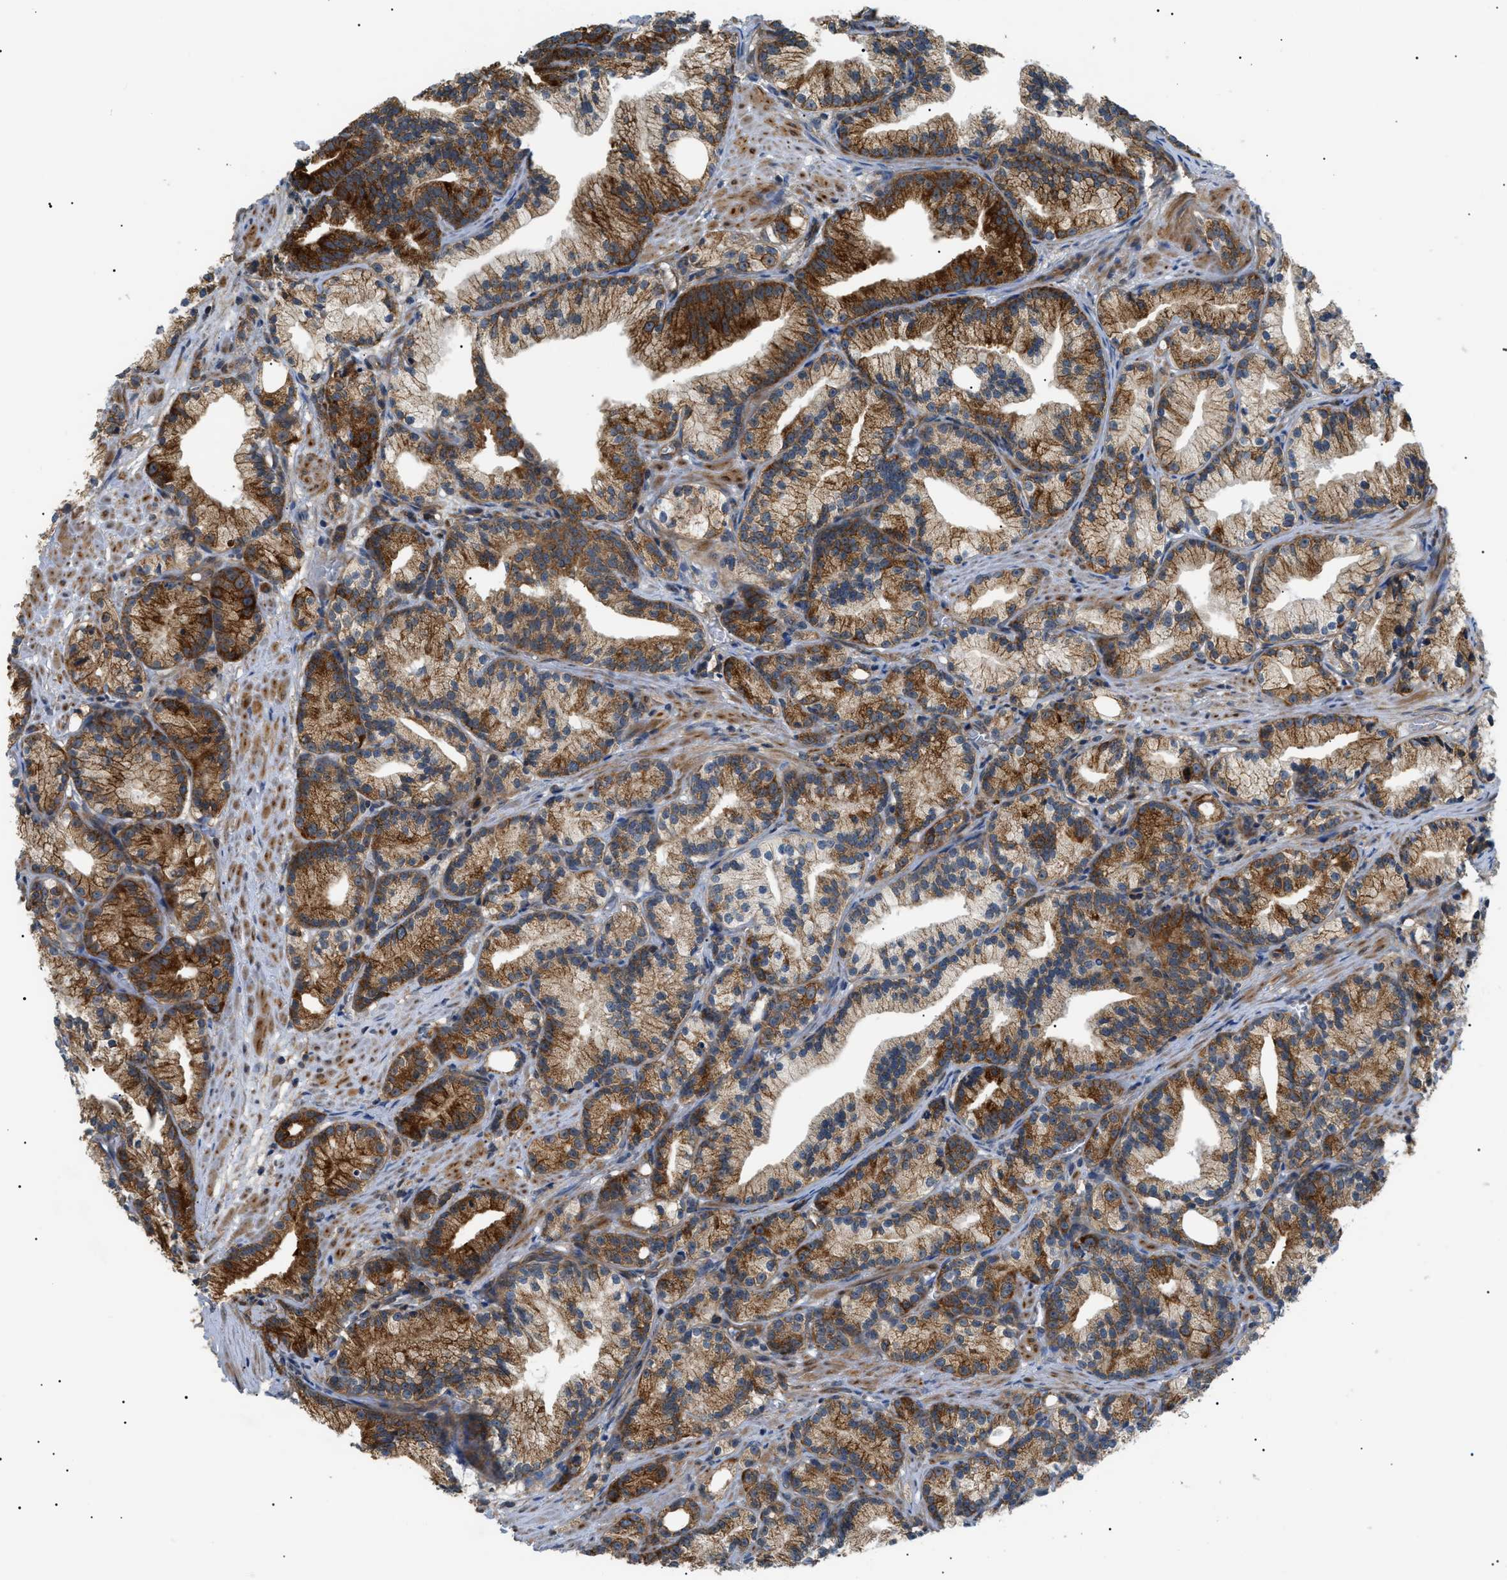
{"staining": {"intensity": "strong", "quantity": "25%-75%", "location": "cytoplasmic/membranous"}, "tissue": "prostate cancer", "cell_type": "Tumor cells", "image_type": "cancer", "snomed": [{"axis": "morphology", "description": "Adenocarcinoma, Low grade"}, {"axis": "topography", "description": "Prostate"}], "caption": "Prostate low-grade adenocarcinoma stained with DAB (3,3'-diaminobenzidine) IHC displays high levels of strong cytoplasmic/membranous expression in about 25%-75% of tumor cells.", "gene": "SRPK1", "patient": {"sex": "male", "age": 89}}